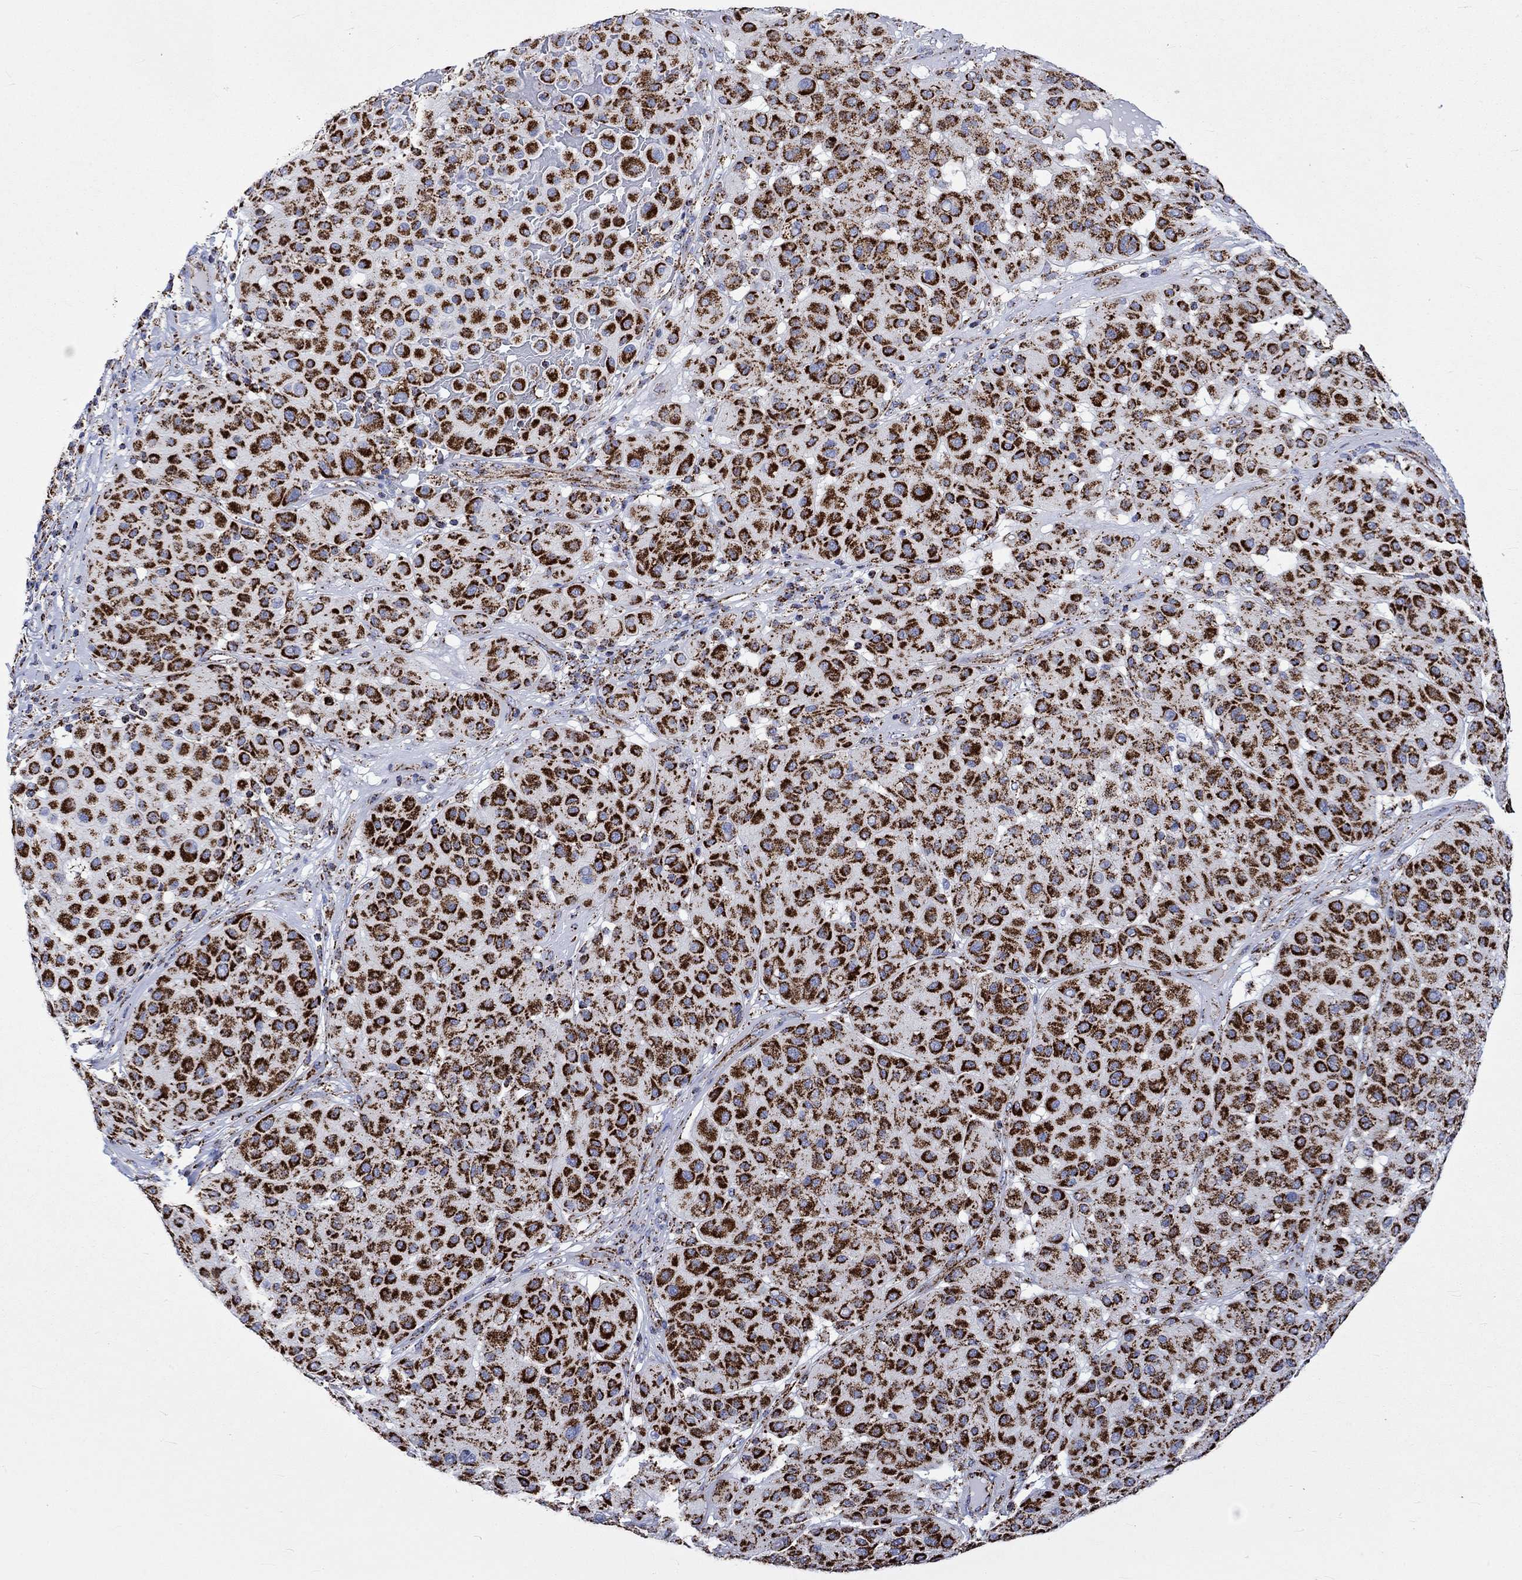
{"staining": {"intensity": "strong", "quantity": ">75%", "location": "cytoplasmic/membranous"}, "tissue": "melanoma", "cell_type": "Tumor cells", "image_type": "cancer", "snomed": [{"axis": "morphology", "description": "Malignant melanoma, Metastatic site"}, {"axis": "topography", "description": "Smooth muscle"}], "caption": "Immunohistochemical staining of malignant melanoma (metastatic site) shows high levels of strong cytoplasmic/membranous protein positivity in approximately >75% of tumor cells. (DAB IHC with brightfield microscopy, high magnification).", "gene": "RCE1", "patient": {"sex": "male", "age": 41}}